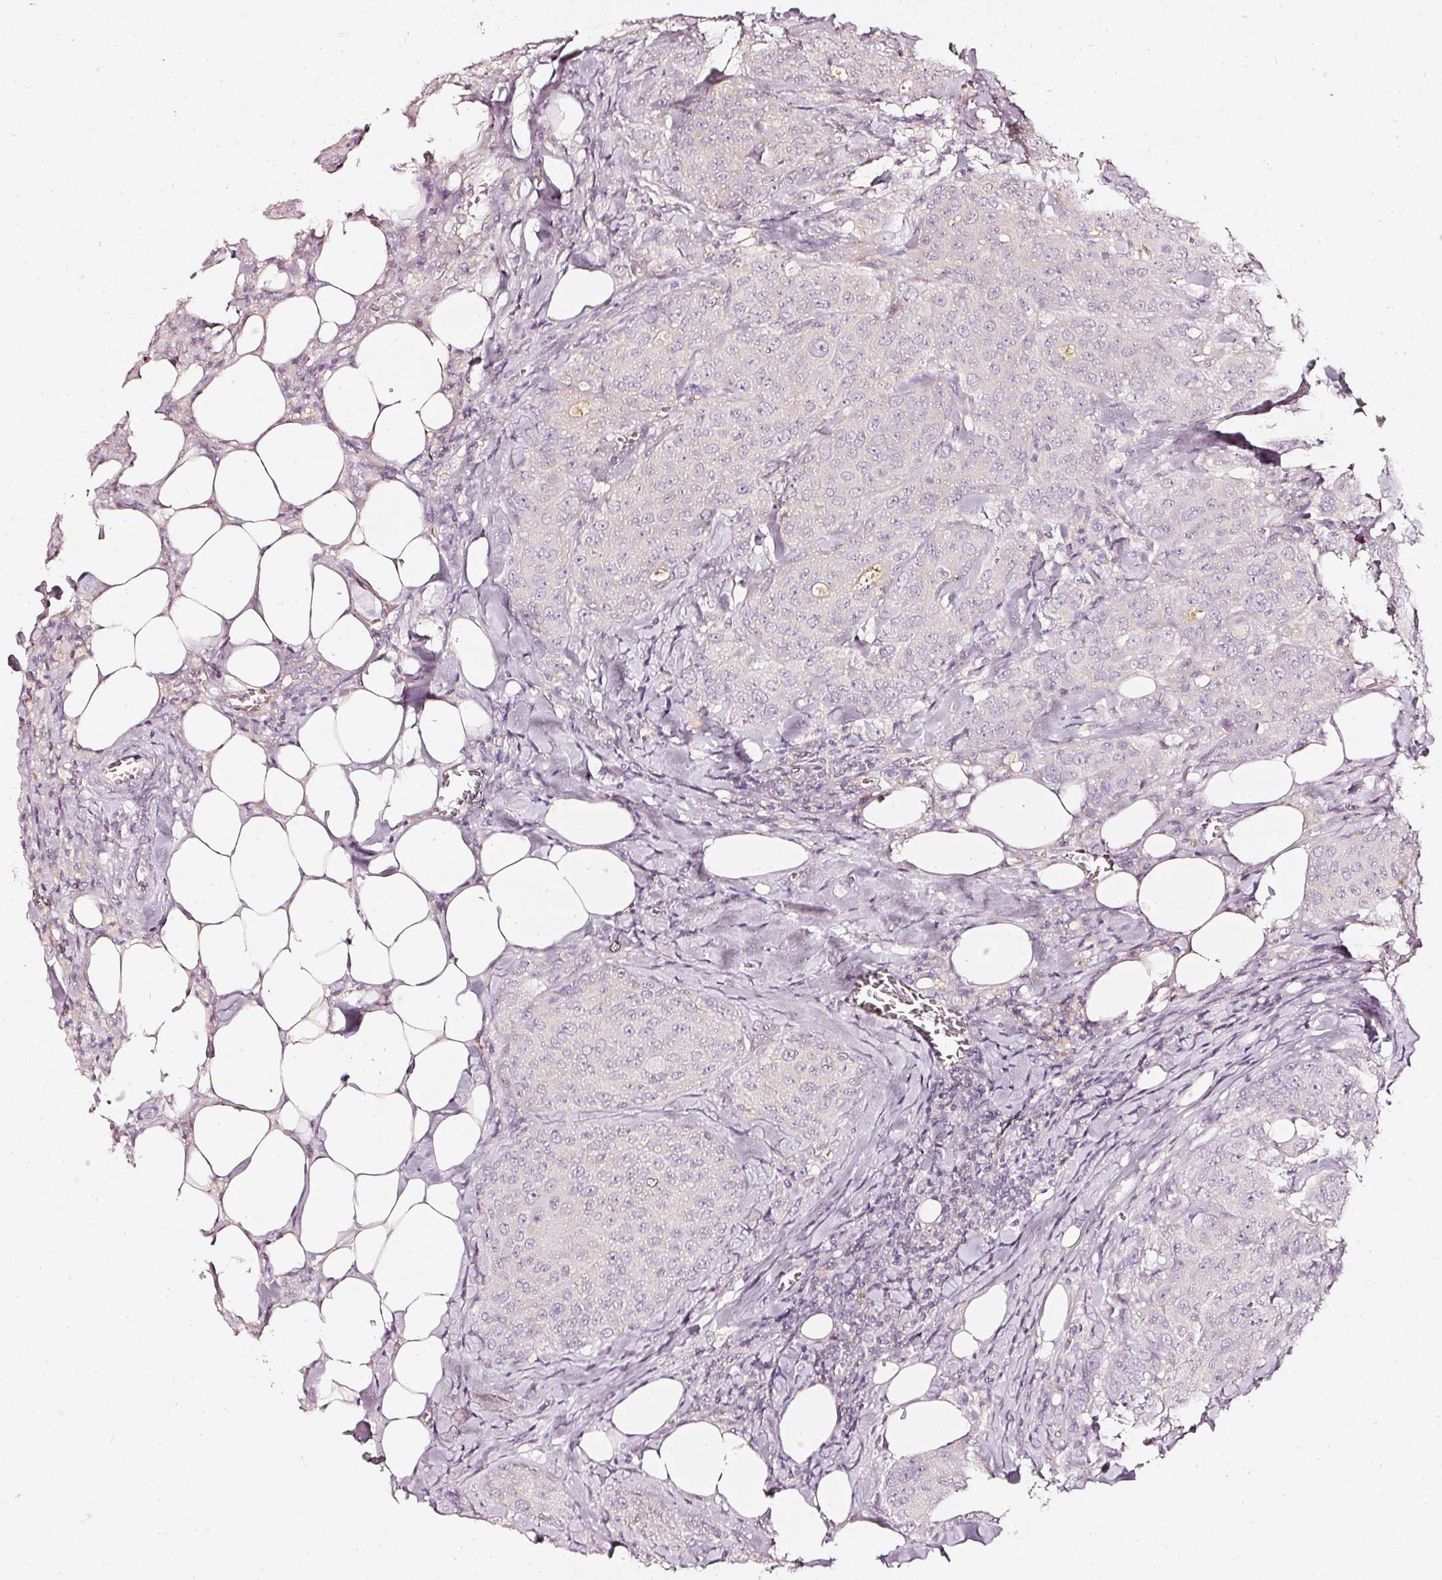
{"staining": {"intensity": "weak", "quantity": "<25%", "location": "cytoplasmic/membranous"}, "tissue": "breast cancer", "cell_type": "Tumor cells", "image_type": "cancer", "snomed": [{"axis": "morphology", "description": "Duct carcinoma"}, {"axis": "topography", "description": "Breast"}], "caption": "Tumor cells show no significant protein positivity in intraductal carcinoma (breast). (Stains: DAB immunohistochemistry (IHC) with hematoxylin counter stain, Microscopy: brightfield microscopy at high magnification).", "gene": "CNP", "patient": {"sex": "female", "age": 43}}